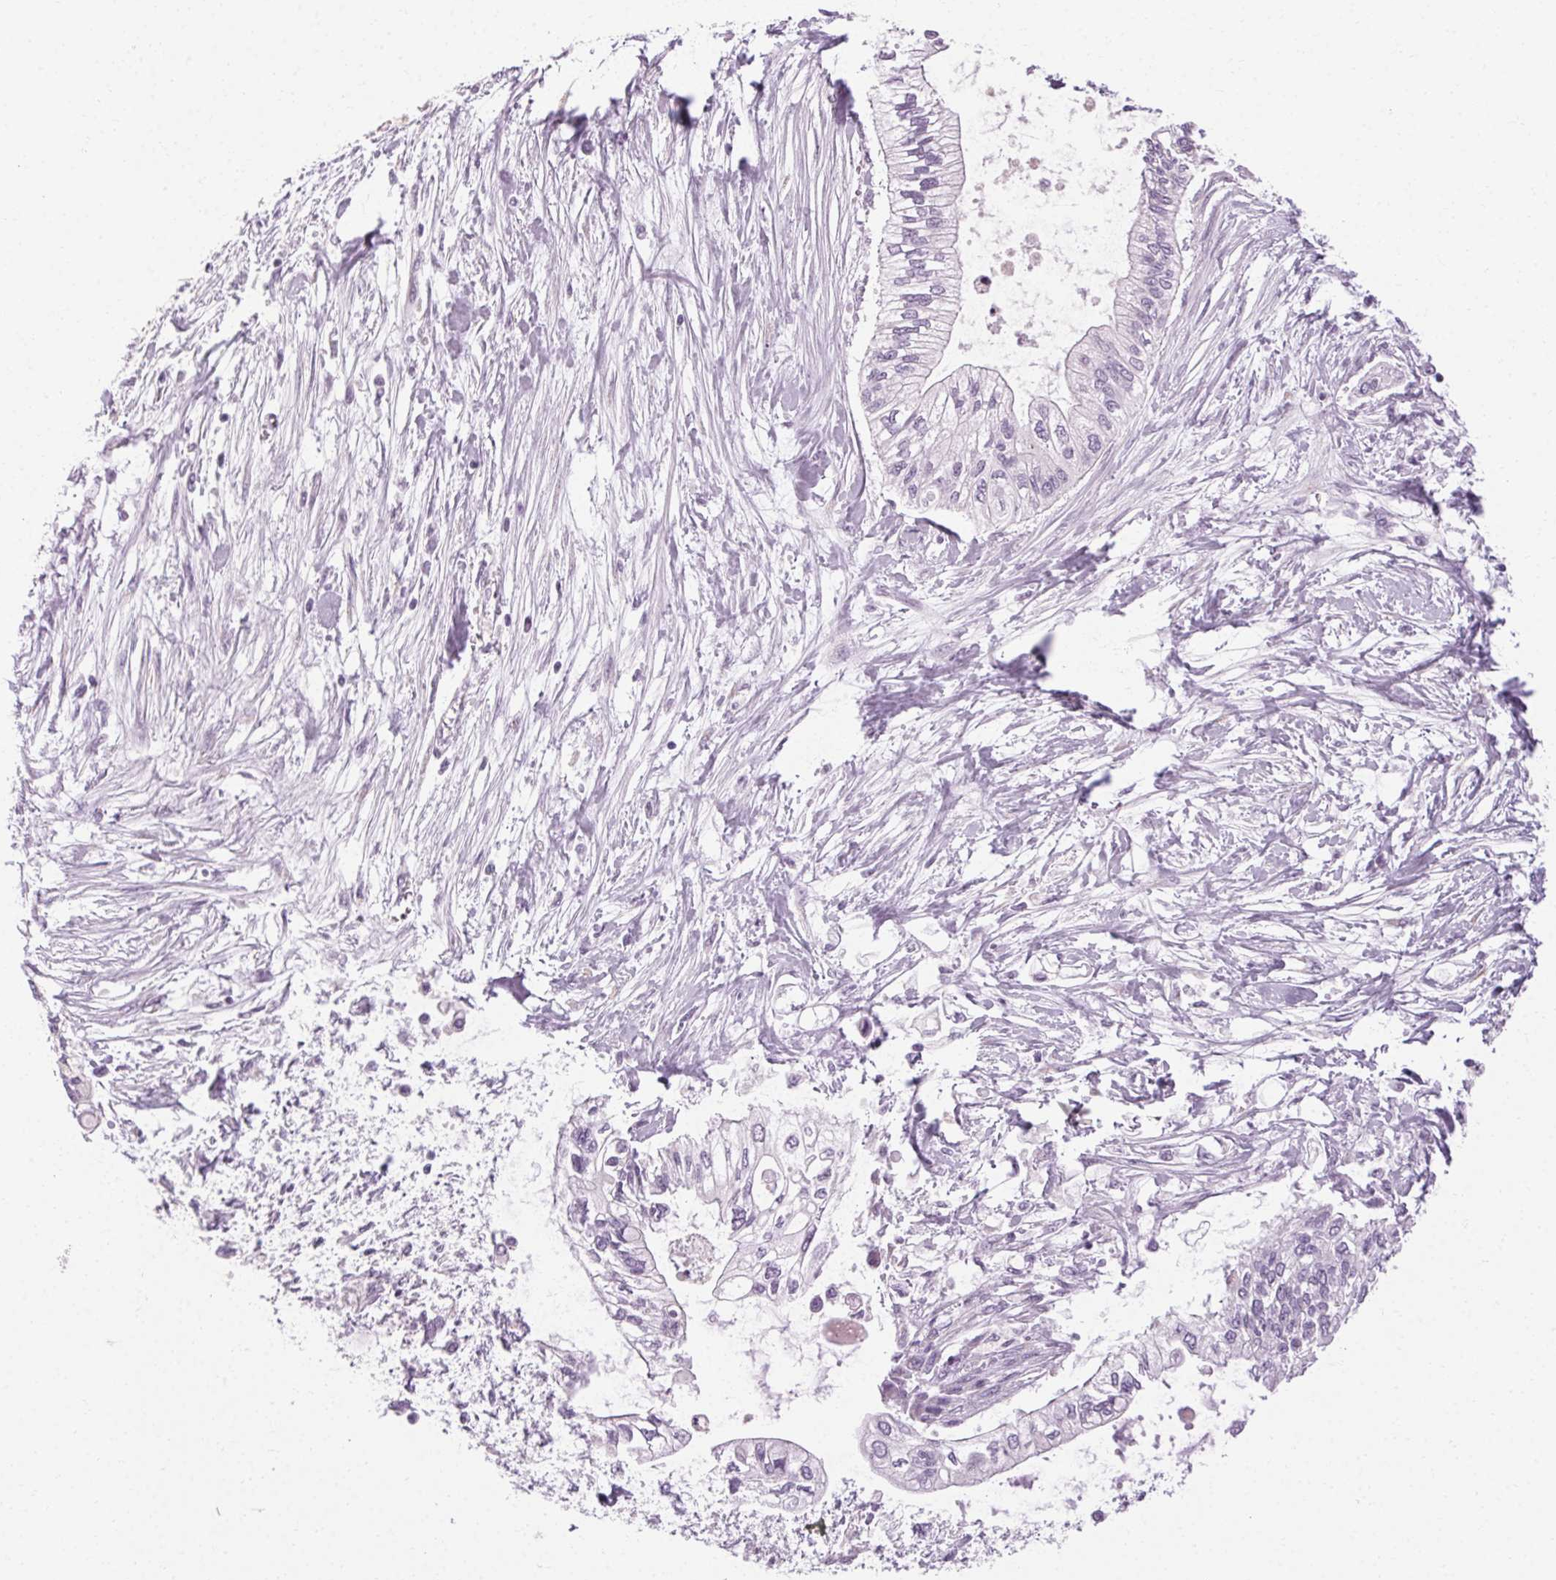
{"staining": {"intensity": "negative", "quantity": "none", "location": "none"}, "tissue": "pancreatic cancer", "cell_type": "Tumor cells", "image_type": "cancer", "snomed": [{"axis": "morphology", "description": "Adenocarcinoma, NOS"}, {"axis": "topography", "description": "Pancreas"}], "caption": "Pancreatic cancer was stained to show a protein in brown. There is no significant staining in tumor cells. (Immunohistochemistry, brightfield microscopy, high magnification).", "gene": "POMC", "patient": {"sex": "female", "age": 77}}